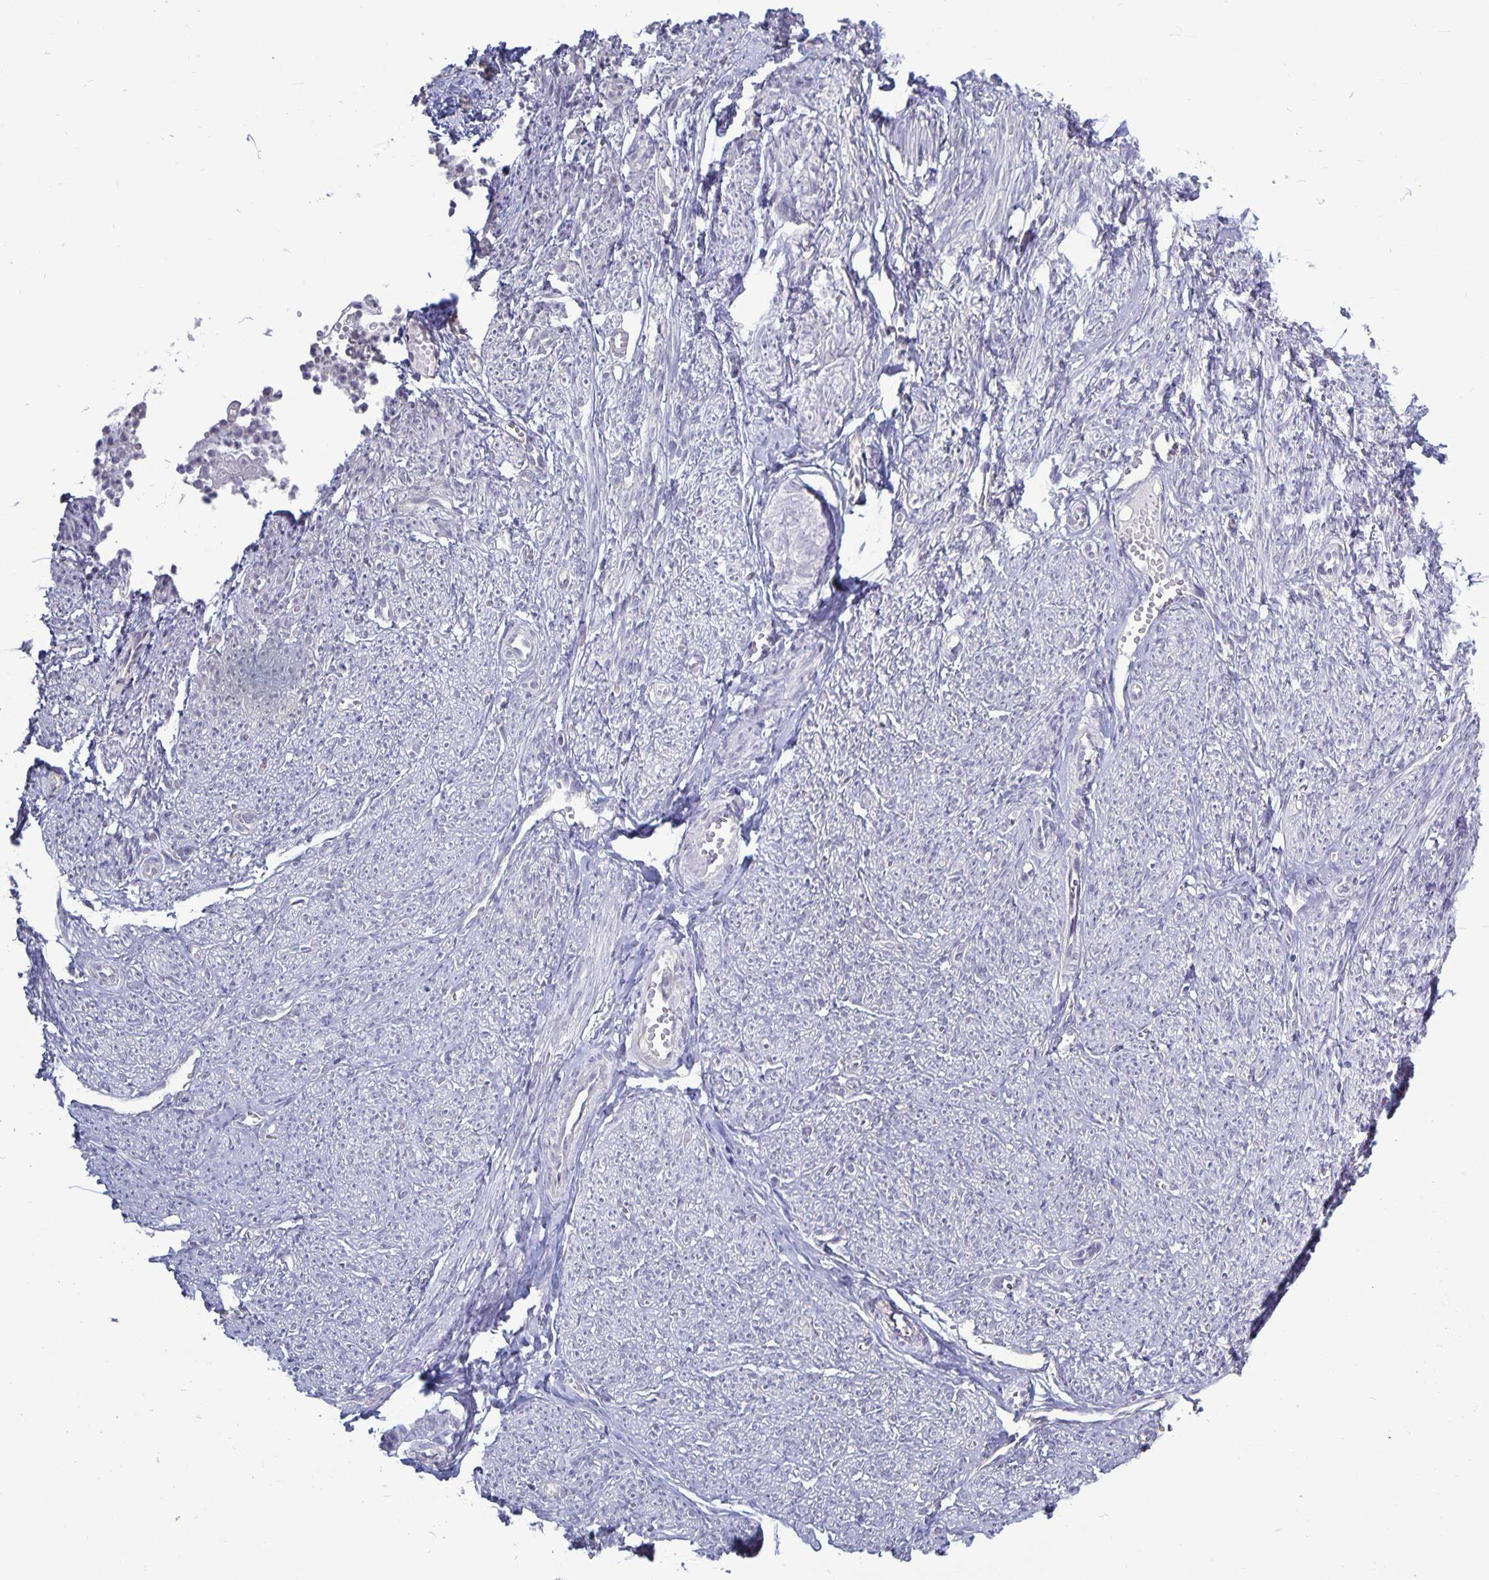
{"staining": {"intensity": "negative", "quantity": "none", "location": "none"}, "tissue": "smooth muscle", "cell_type": "Smooth muscle cells", "image_type": "normal", "snomed": [{"axis": "morphology", "description": "Normal tissue, NOS"}, {"axis": "topography", "description": "Smooth muscle"}], "caption": "Smooth muscle cells show no significant protein positivity in normal smooth muscle. (Brightfield microscopy of DAB (3,3'-diaminobenzidine) immunohistochemistry (IHC) at high magnification).", "gene": "PLCB3", "patient": {"sex": "female", "age": 65}}